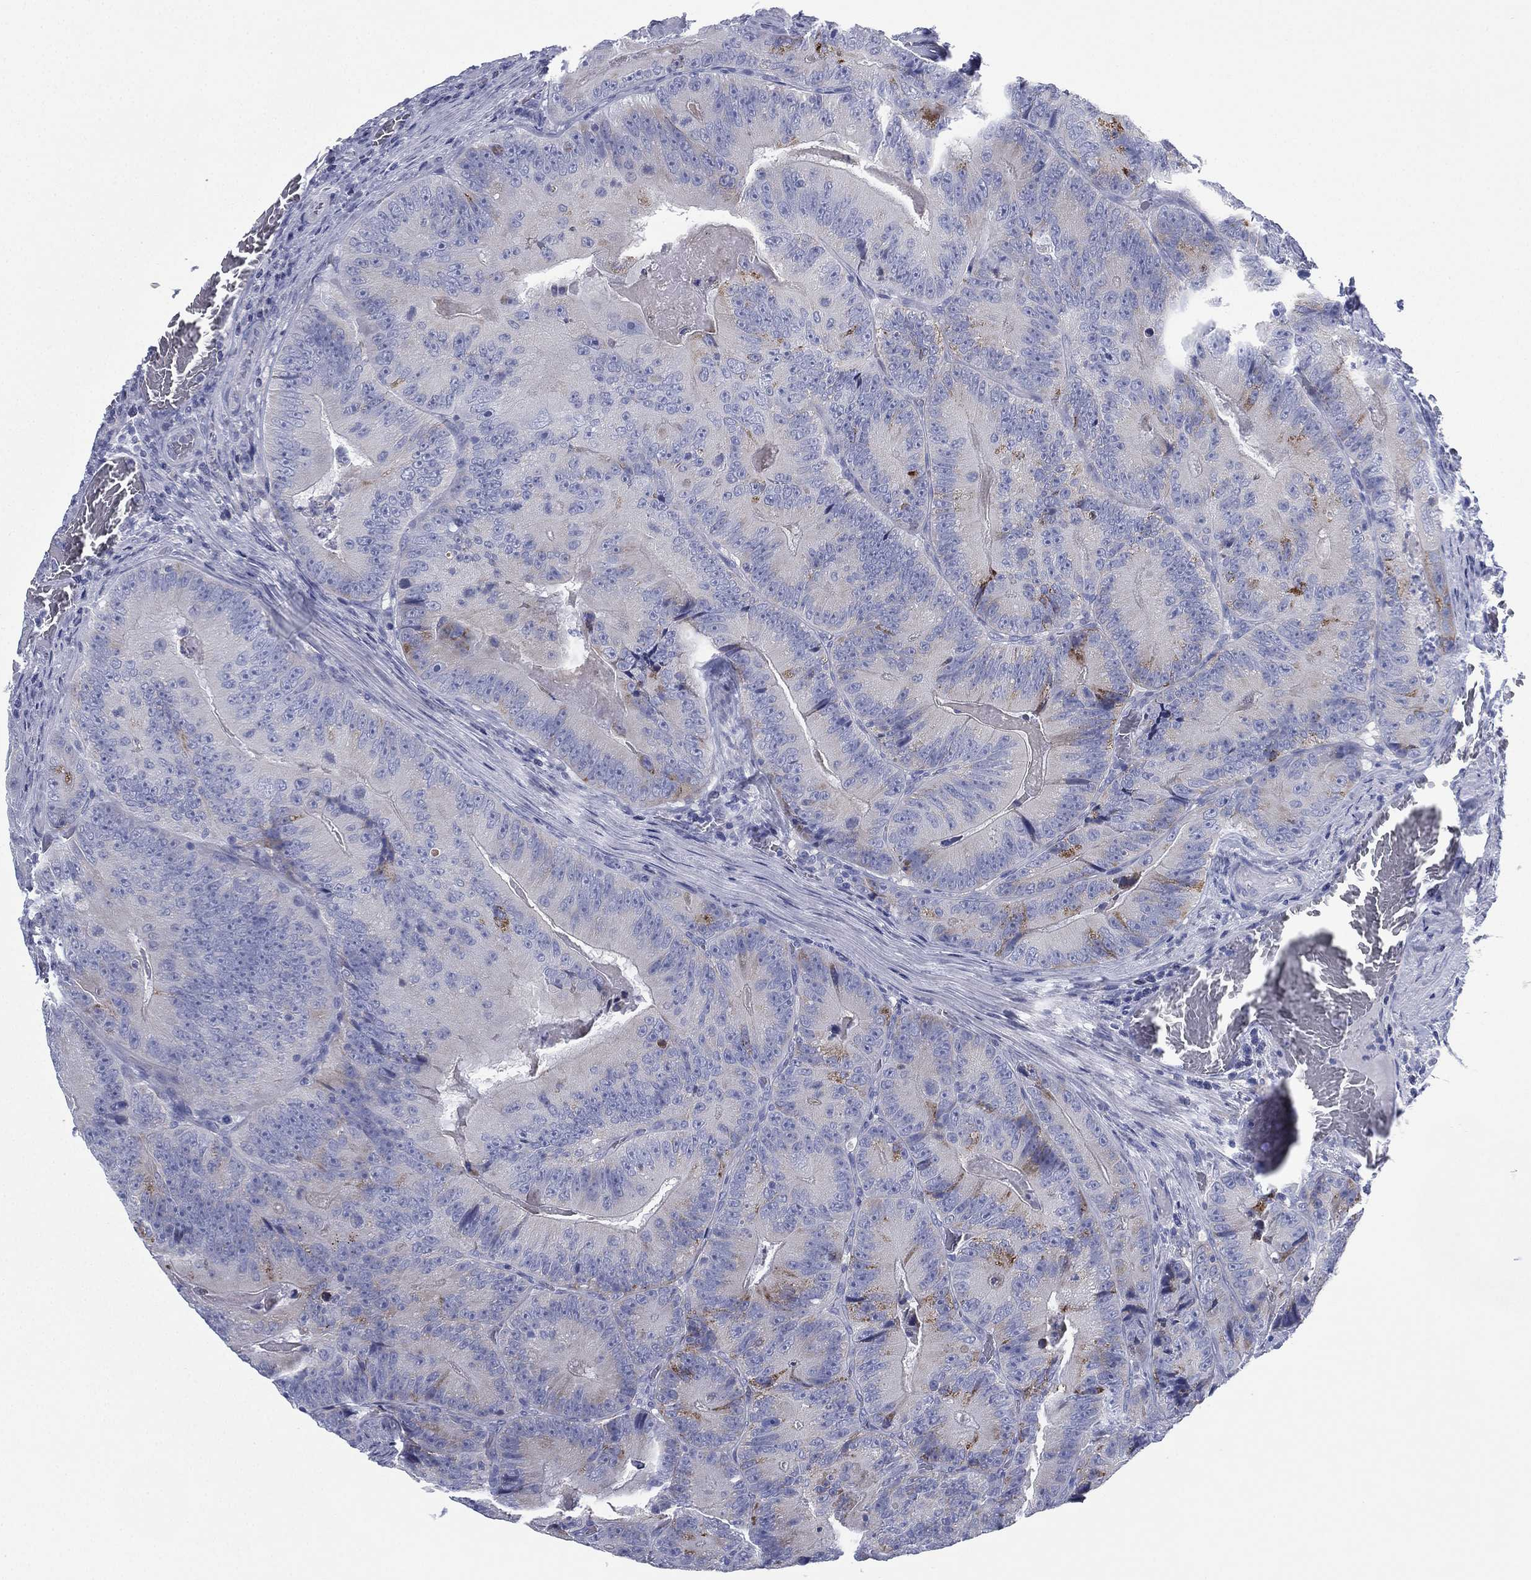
{"staining": {"intensity": "moderate", "quantity": "<25%", "location": "cytoplasmic/membranous"}, "tissue": "colorectal cancer", "cell_type": "Tumor cells", "image_type": "cancer", "snomed": [{"axis": "morphology", "description": "Adenocarcinoma, NOS"}, {"axis": "topography", "description": "Colon"}], "caption": "Protein analysis of colorectal adenocarcinoma tissue shows moderate cytoplasmic/membranous expression in approximately <25% of tumor cells.", "gene": "FCER2", "patient": {"sex": "female", "age": 86}}